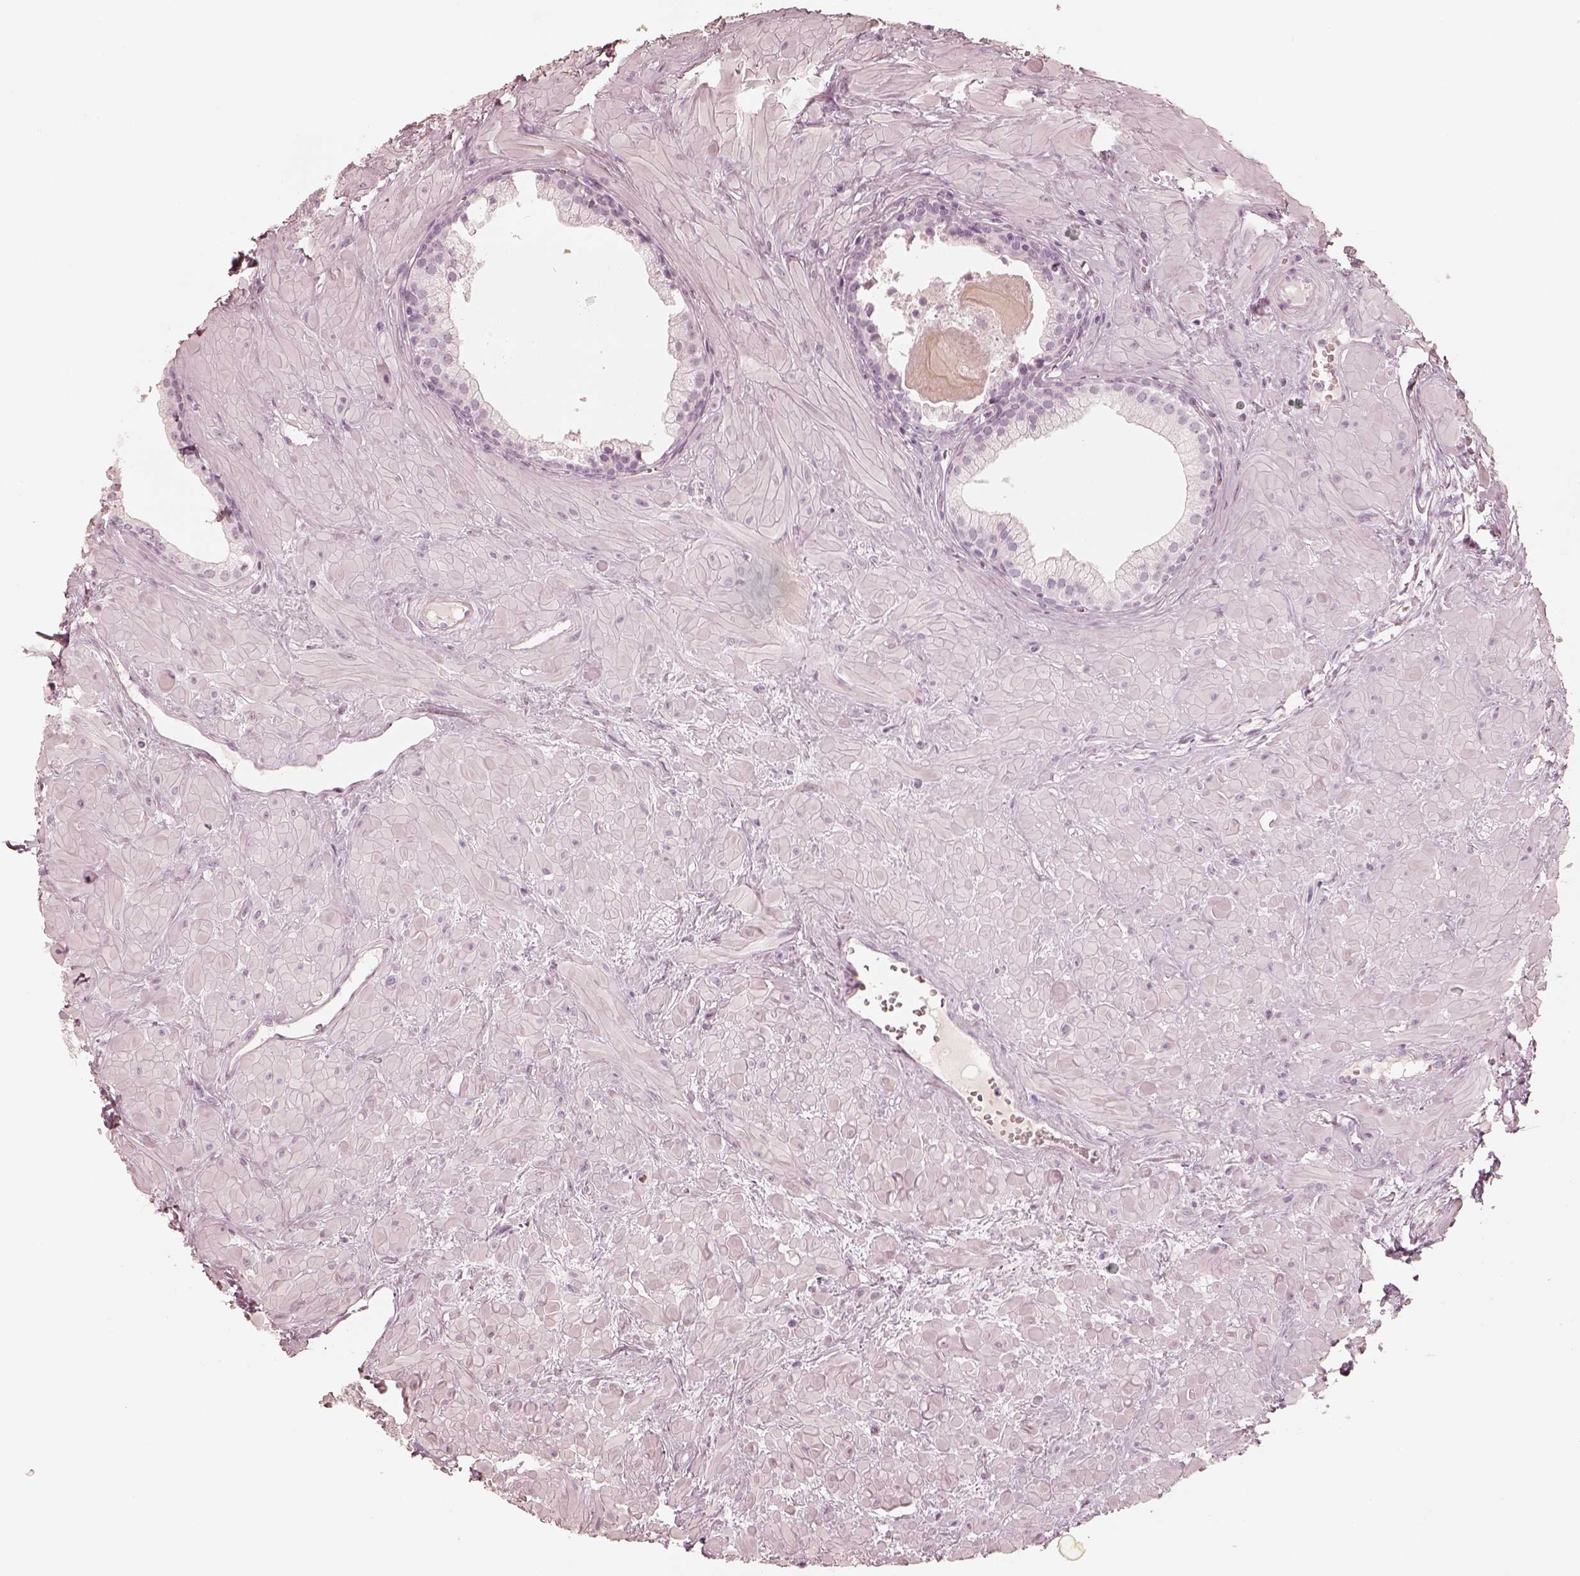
{"staining": {"intensity": "negative", "quantity": "none", "location": "none"}, "tissue": "prostate", "cell_type": "Glandular cells", "image_type": "normal", "snomed": [{"axis": "morphology", "description": "Normal tissue, NOS"}, {"axis": "topography", "description": "Prostate"}], "caption": "The image shows no staining of glandular cells in benign prostate.", "gene": "KRT82", "patient": {"sex": "male", "age": 48}}